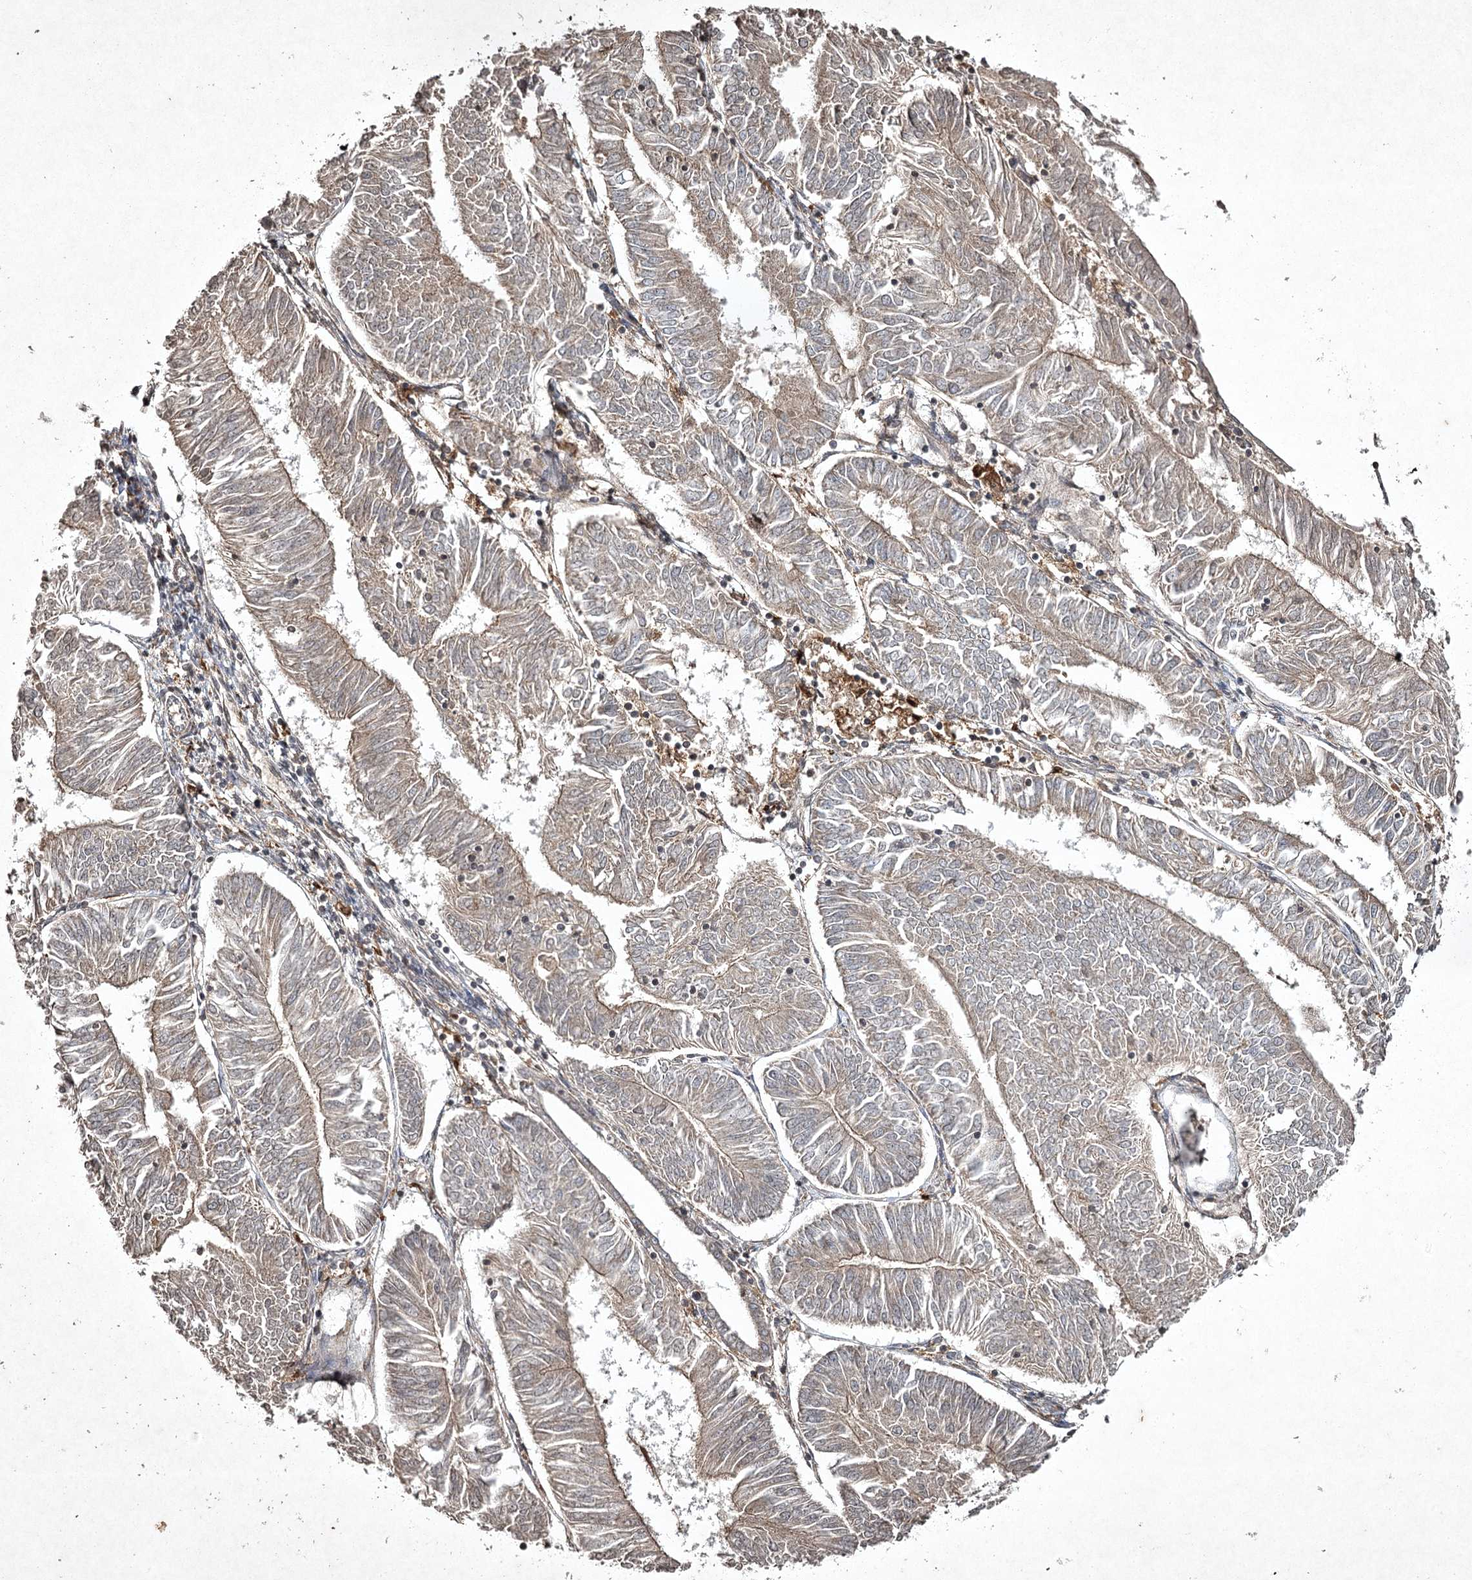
{"staining": {"intensity": "weak", "quantity": "25%-75%", "location": "cytoplasmic/membranous"}, "tissue": "endometrial cancer", "cell_type": "Tumor cells", "image_type": "cancer", "snomed": [{"axis": "morphology", "description": "Adenocarcinoma, NOS"}, {"axis": "topography", "description": "Endometrium"}], "caption": "IHC of endometrial cancer shows low levels of weak cytoplasmic/membranous staining in about 25%-75% of tumor cells.", "gene": "CYP2B6", "patient": {"sex": "female", "age": 58}}